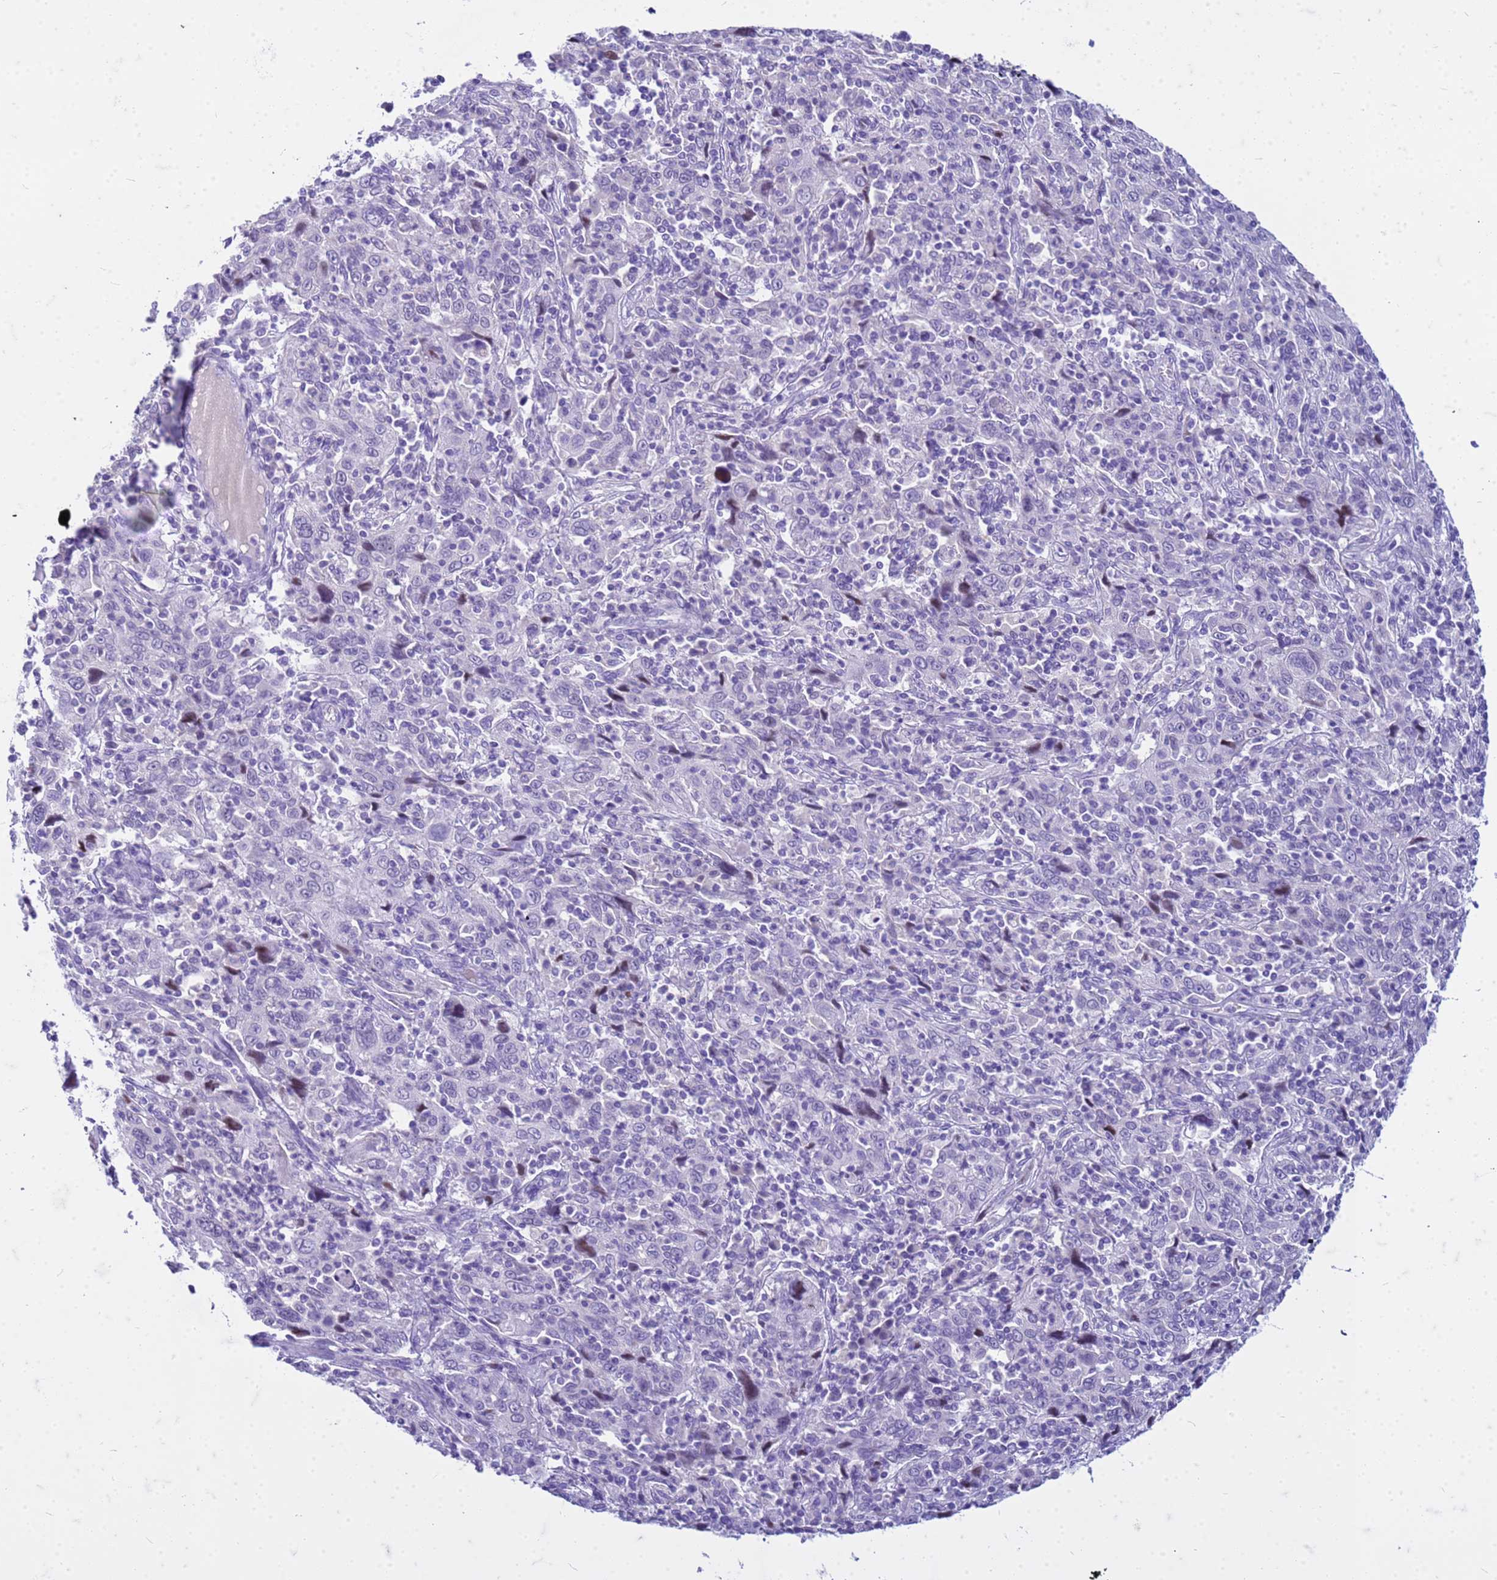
{"staining": {"intensity": "negative", "quantity": "none", "location": "none"}, "tissue": "cervical cancer", "cell_type": "Tumor cells", "image_type": "cancer", "snomed": [{"axis": "morphology", "description": "Squamous cell carcinoma, NOS"}, {"axis": "topography", "description": "Cervix"}], "caption": "Immunohistochemistry of cervical cancer (squamous cell carcinoma) displays no staining in tumor cells. (DAB immunohistochemistry with hematoxylin counter stain).", "gene": "CFAP100", "patient": {"sex": "female", "age": 46}}